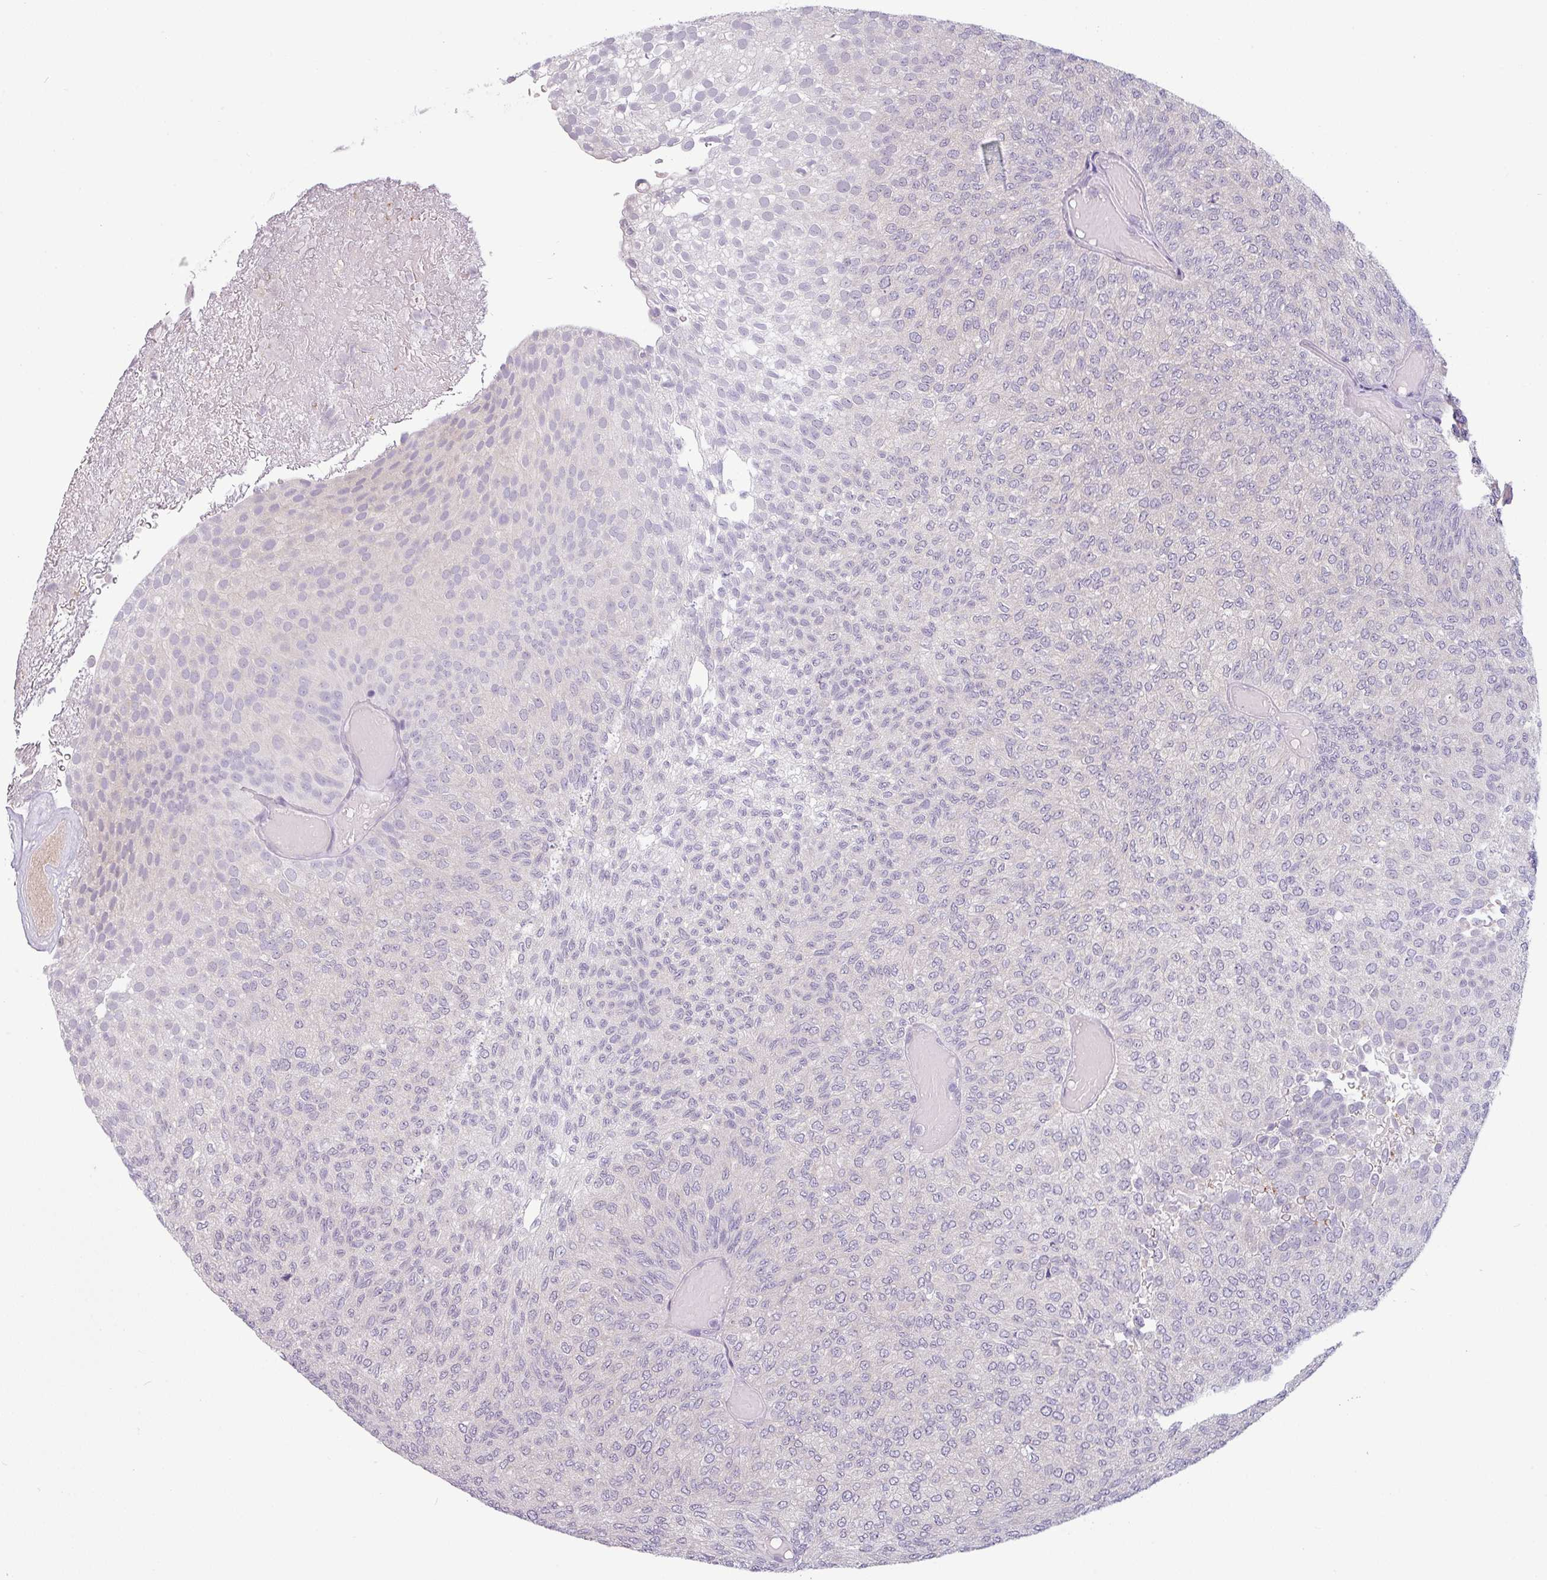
{"staining": {"intensity": "negative", "quantity": "none", "location": "none"}, "tissue": "urothelial cancer", "cell_type": "Tumor cells", "image_type": "cancer", "snomed": [{"axis": "morphology", "description": "Urothelial carcinoma, Low grade"}, {"axis": "topography", "description": "Urinary bladder"}], "caption": "Protein analysis of low-grade urothelial carcinoma reveals no significant expression in tumor cells.", "gene": "SLC26A9", "patient": {"sex": "male", "age": 78}}